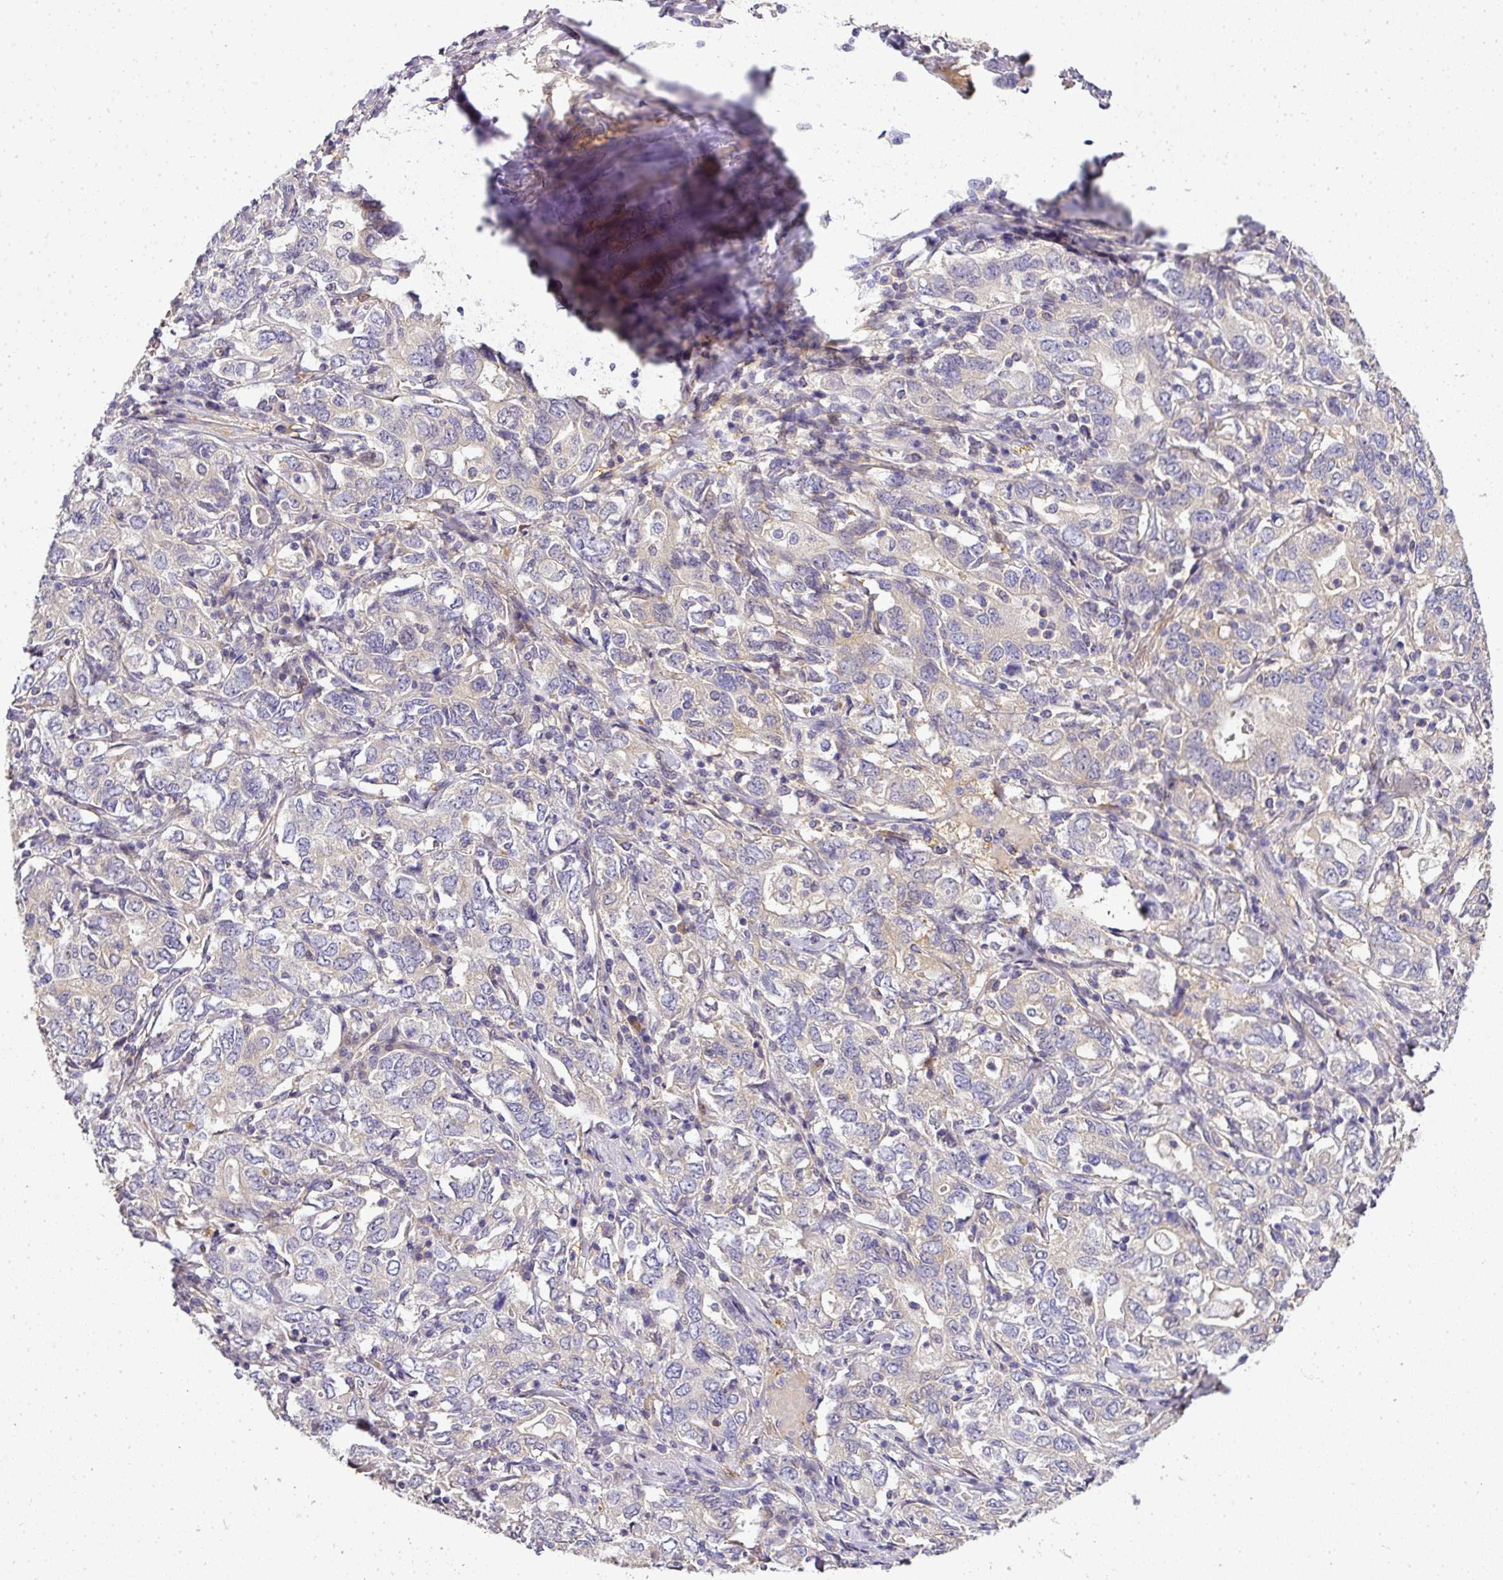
{"staining": {"intensity": "negative", "quantity": "none", "location": "none"}, "tissue": "stomach cancer", "cell_type": "Tumor cells", "image_type": "cancer", "snomed": [{"axis": "morphology", "description": "Adenocarcinoma, NOS"}, {"axis": "topography", "description": "Stomach, upper"}, {"axis": "topography", "description": "Stomach"}], "caption": "IHC histopathology image of neoplastic tissue: human stomach cancer (adenocarcinoma) stained with DAB (3,3'-diaminobenzidine) displays no significant protein expression in tumor cells. Nuclei are stained in blue.", "gene": "ADH5", "patient": {"sex": "male", "age": 62}}